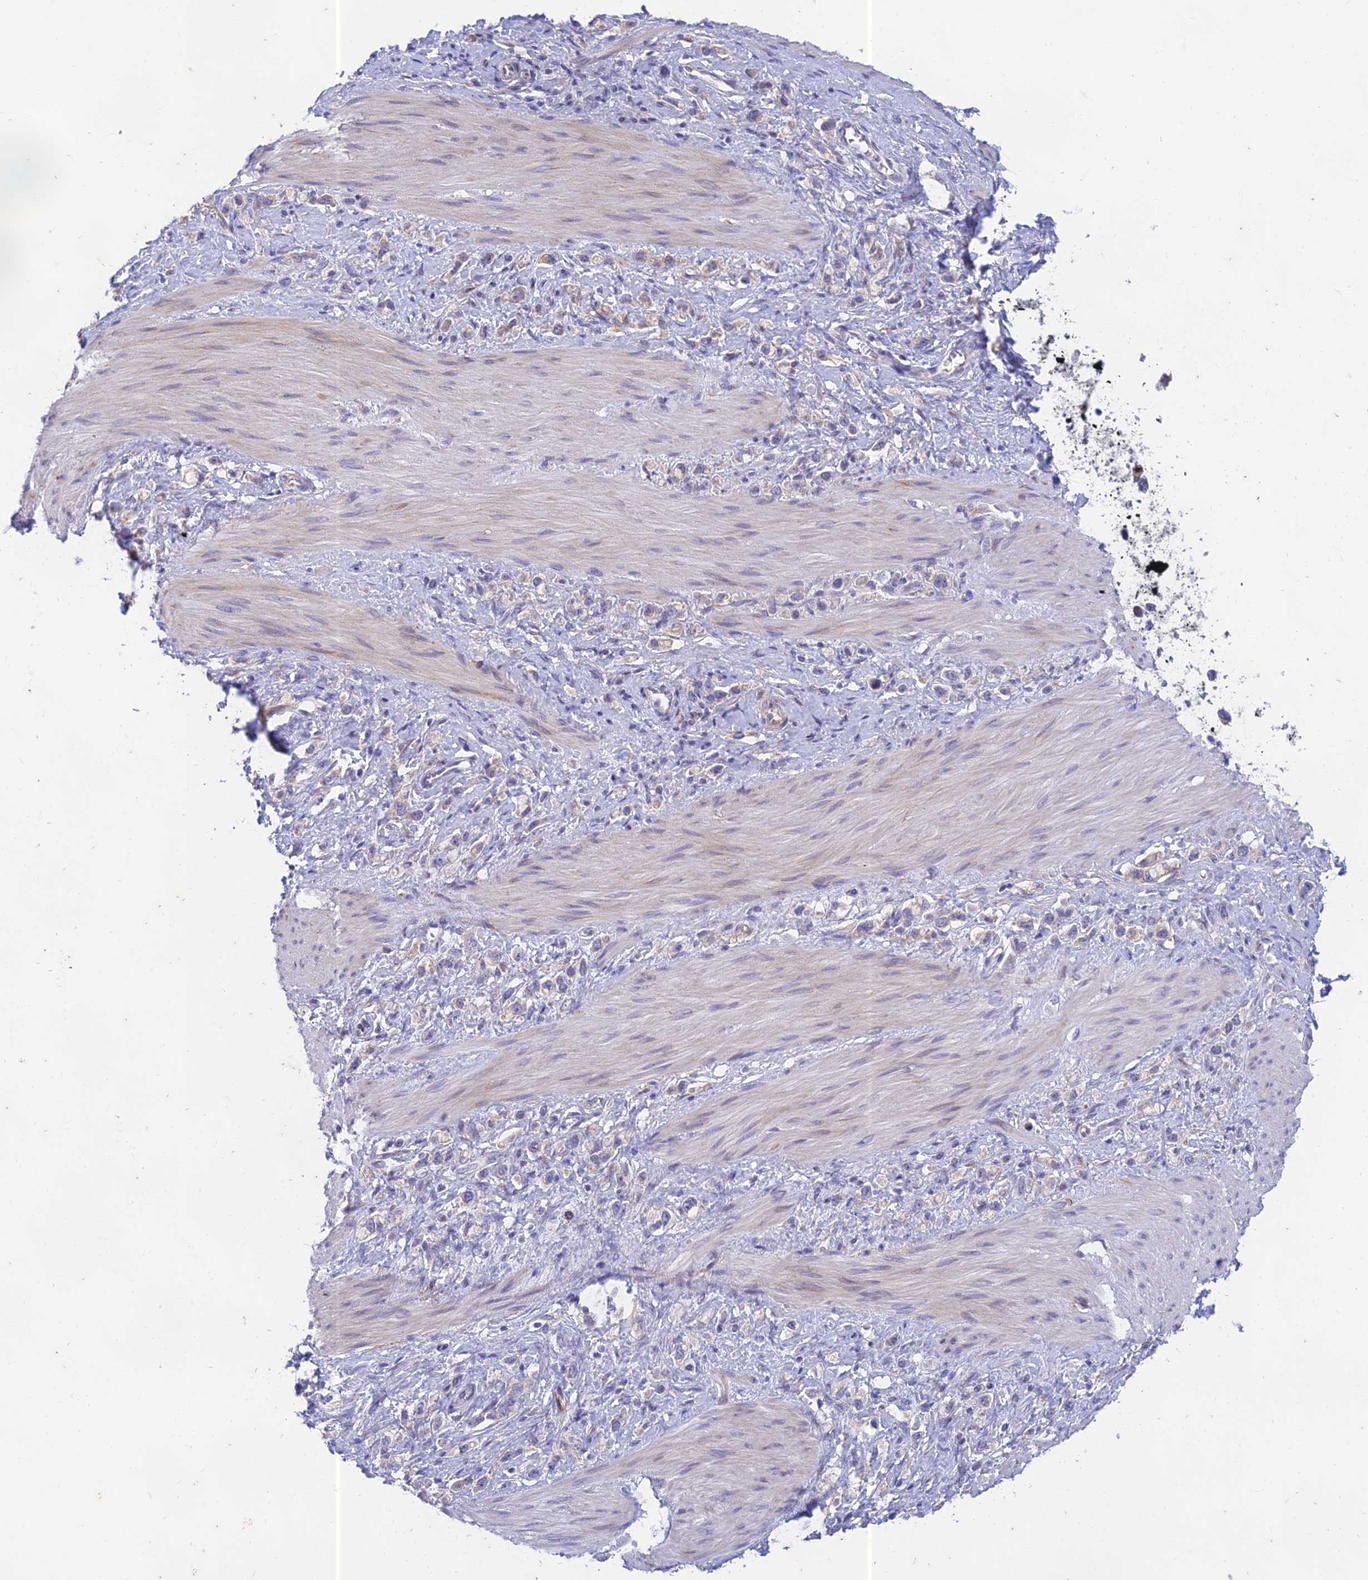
{"staining": {"intensity": "weak", "quantity": "<25%", "location": "cytoplasmic/membranous"}, "tissue": "stomach cancer", "cell_type": "Tumor cells", "image_type": "cancer", "snomed": [{"axis": "morphology", "description": "Adenocarcinoma, NOS"}, {"axis": "topography", "description": "Stomach"}], "caption": "DAB immunohistochemical staining of human stomach adenocarcinoma displays no significant positivity in tumor cells.", "gene": "PTCD2", "patient": {"sex": "female", "age": 65}}